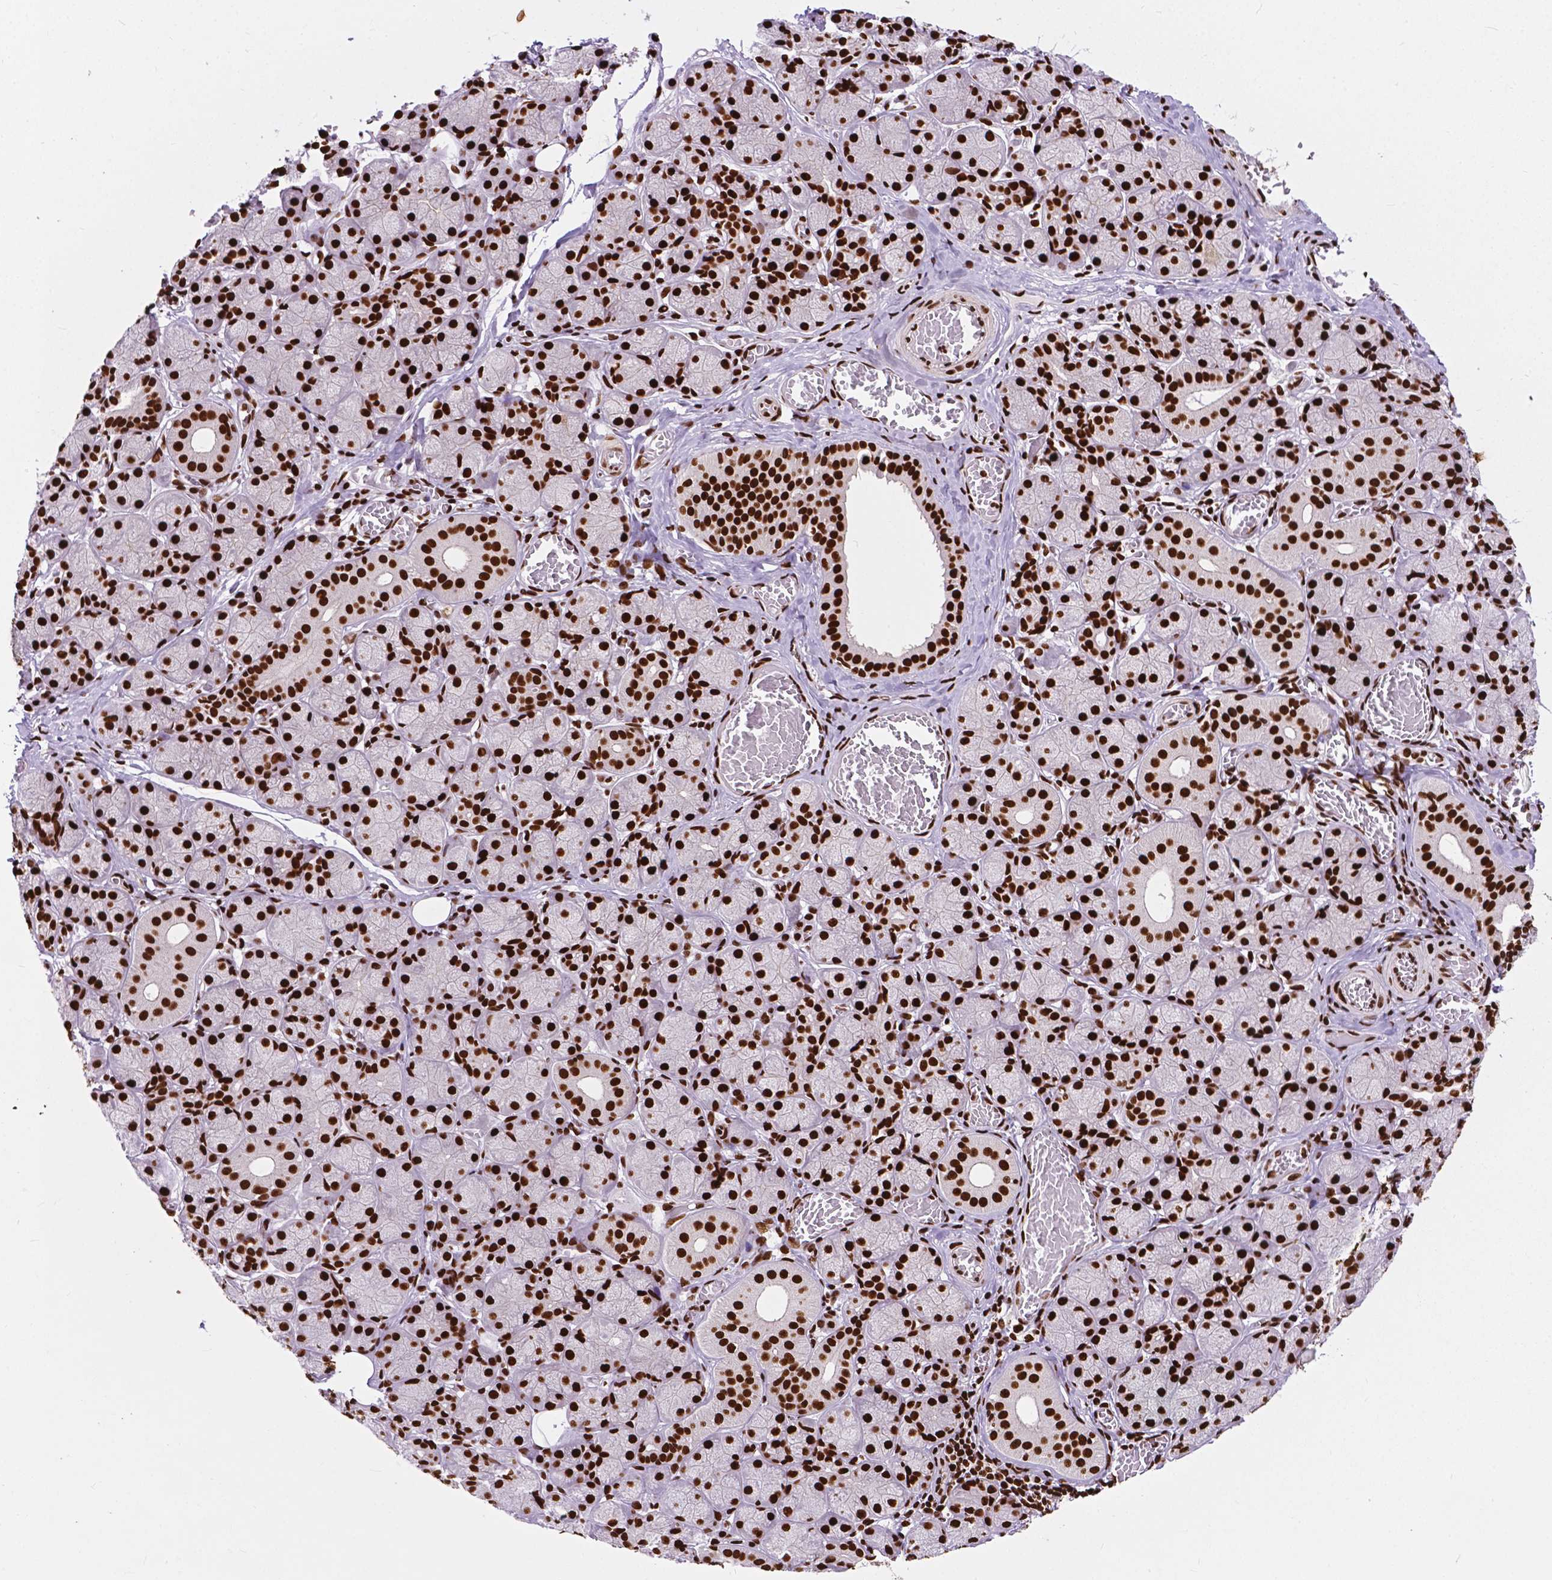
{"staining": {"intensity": "strong", "quantity": ">75%", "location": "nuclear"}, "tissue": "salivary gland", "cell_type": "Glandular cells", "image_type": "normal", "snomed": [{"axis": "morphology", "description": "Normal tissue, NOS"}, {"axis": "topography", "description": "Salivary gland"}, {"axis": "topography", "description": "Peripheral nerve tissue"}], "caption": "A brown stain highlights strong nuclear positivity of a protein in glandular cells of normal salivary gland. Using DAB (brown) and hematoxylin (blue) stains, captured at high magnification using brightfield microscopy.", "gene": "SMIM5", "patient": {"sex": "female", "age": 24}}